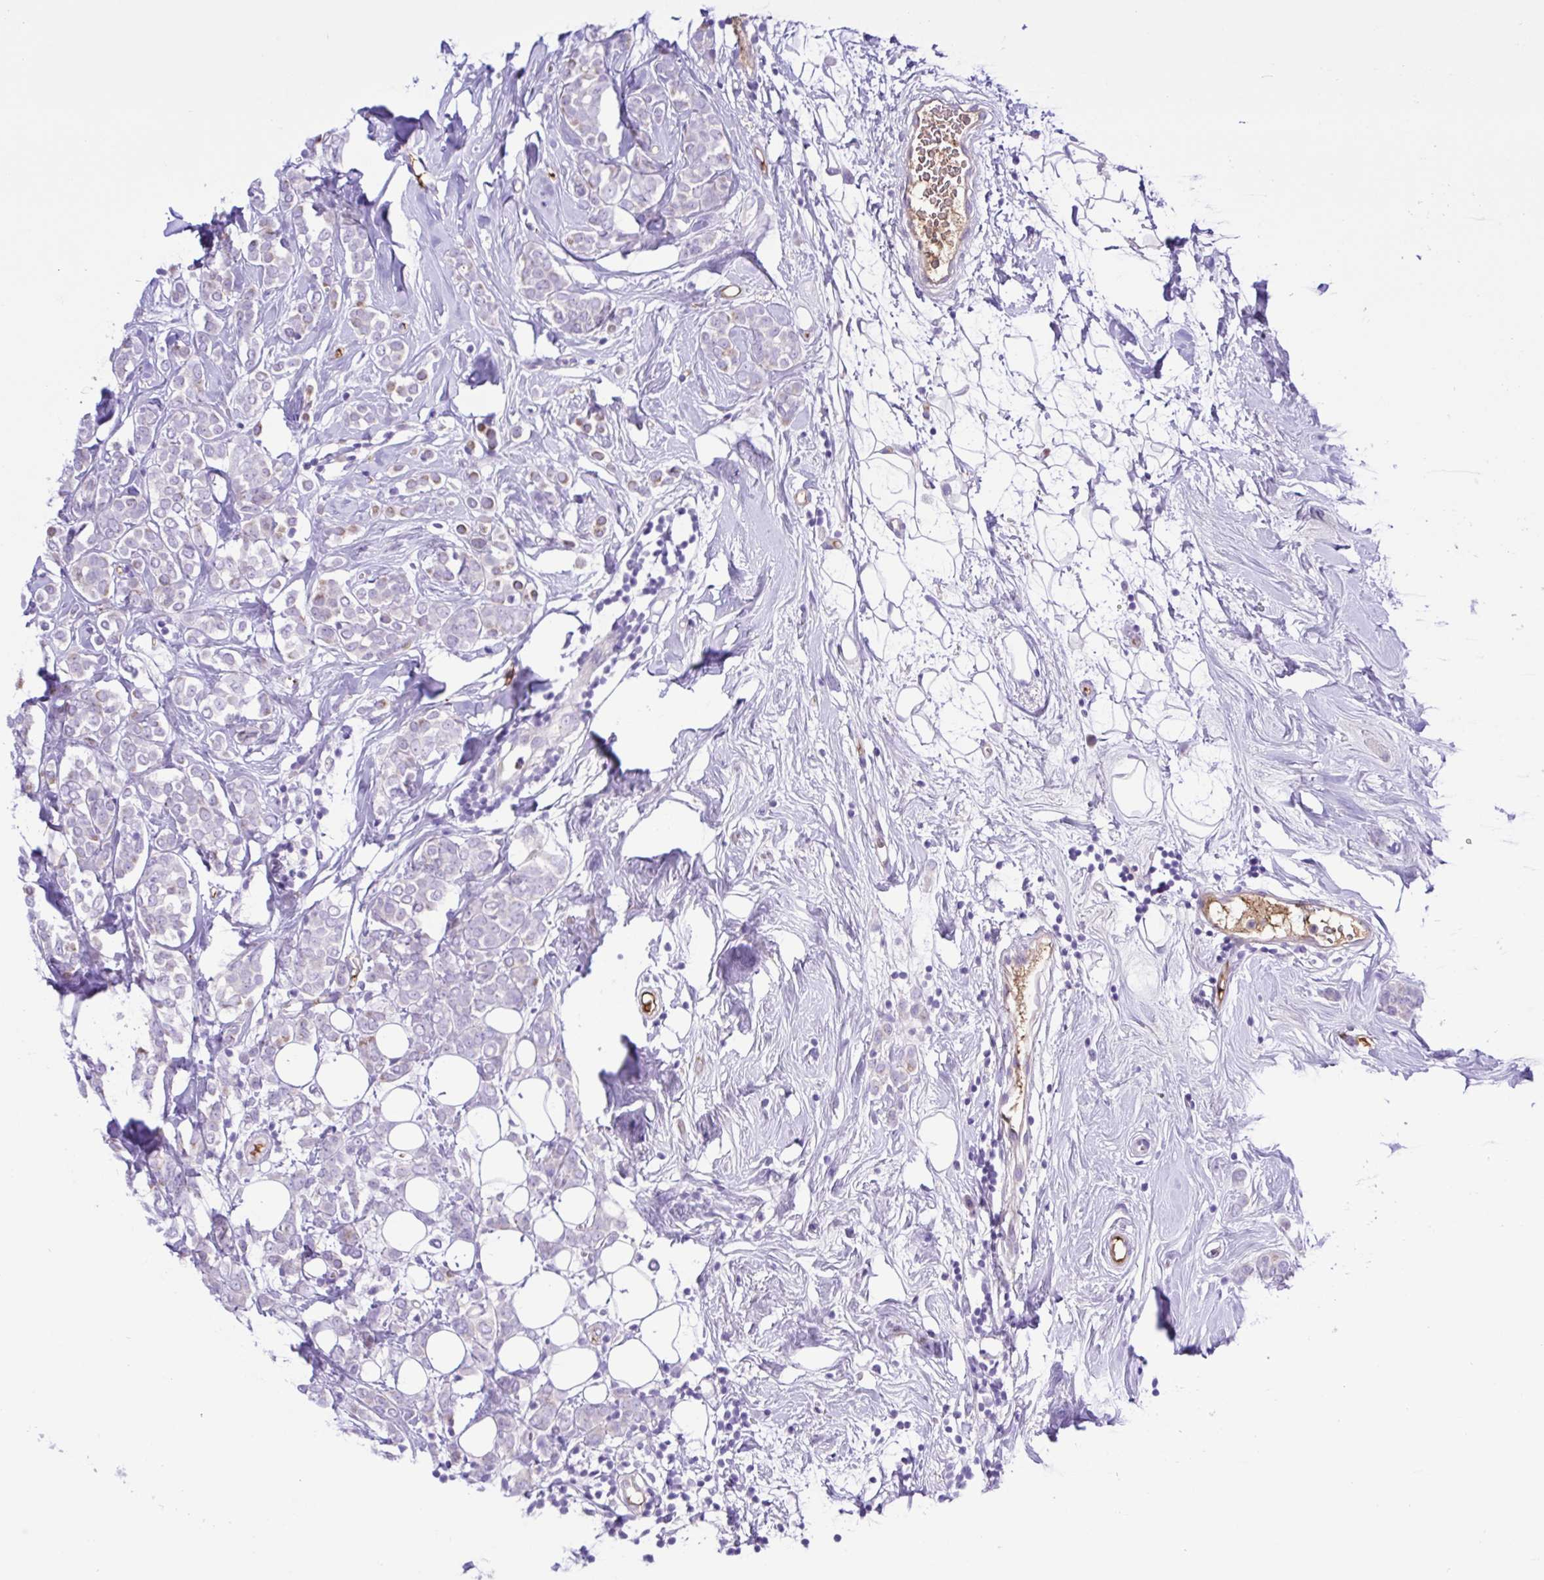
{"staining": {"intensity": "negative", "quantity": "none", "location": "none"}, "tissue": "breast cancer", "cell_type": "Tumor cells", "image_type": "cancer", "snomed": [{"axis": "morphology", "description": "Lobular carcinoma"}, {"axis": "topography", "description": "Breast"}], "caption": "Immunohistochemistry of breast lobular carcinoma displays no staining in tumor cells.", "gene": "GABBR2", "patient": {"sex": "female", "age": 49}}